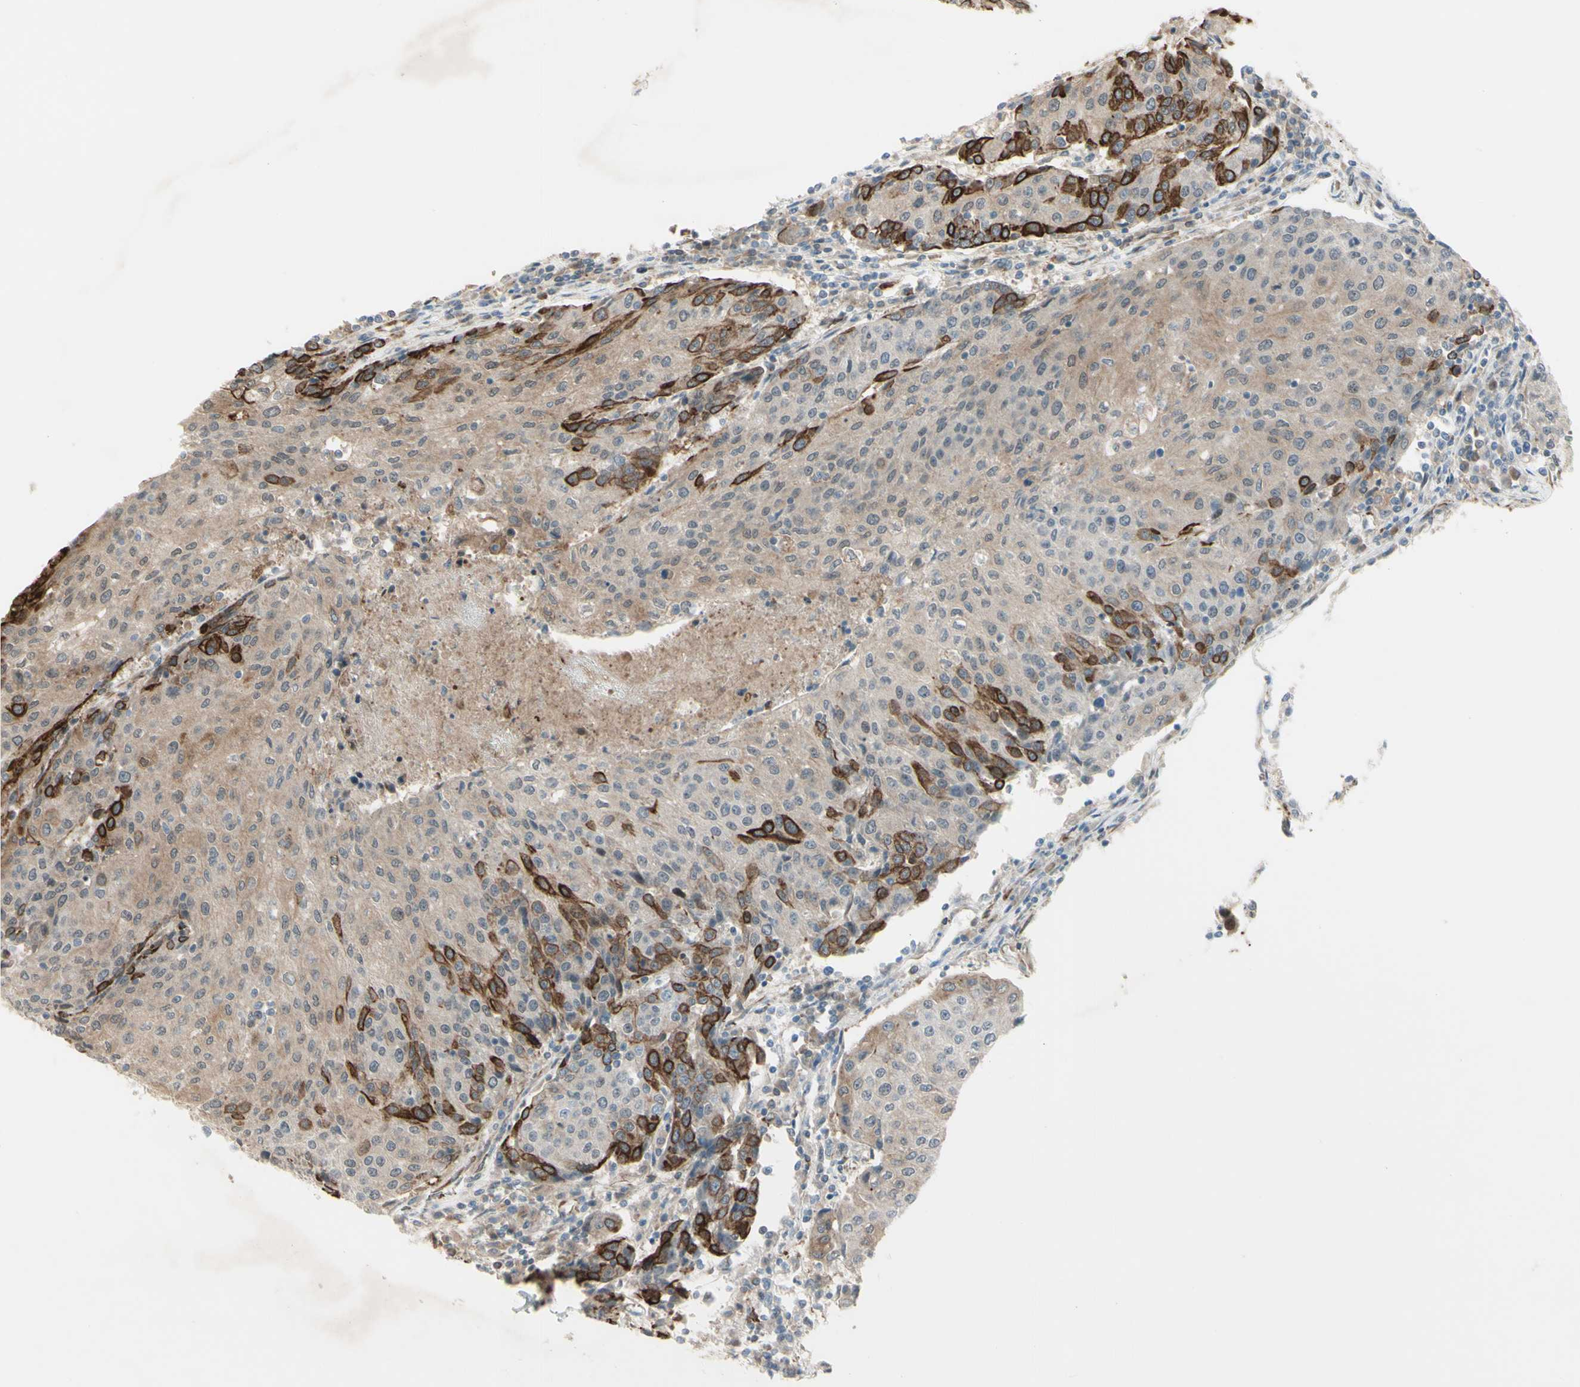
{"staining": {"intensity": "strong", "quantity": "25%-75%", "location": "cytoplasmic/membranous"}, "tissue": "urothelial cancer", "cell_type": "Tumor cells", "image_type": "cancer", "snomed": [{"axis": "morphology", "description": "Urothelial carcinoma, High grade"}, {"axis": "topography", "description": "Urinary bladder"}], "caption": "Immunohistochemical staining of human high-grade urothelial carcinoma exhibits high levels of strong cytoplasmic/membranous staining in approximately 25%-75% of tumor cells. The staining was performed using DAB (3,3'-diaminobenzidine), with brown indicating positive protein expression. Nuclei are stained blue with hematoxylin.", "gene": "FGFR2", "patient": {"sex": "female", "age": 85}}